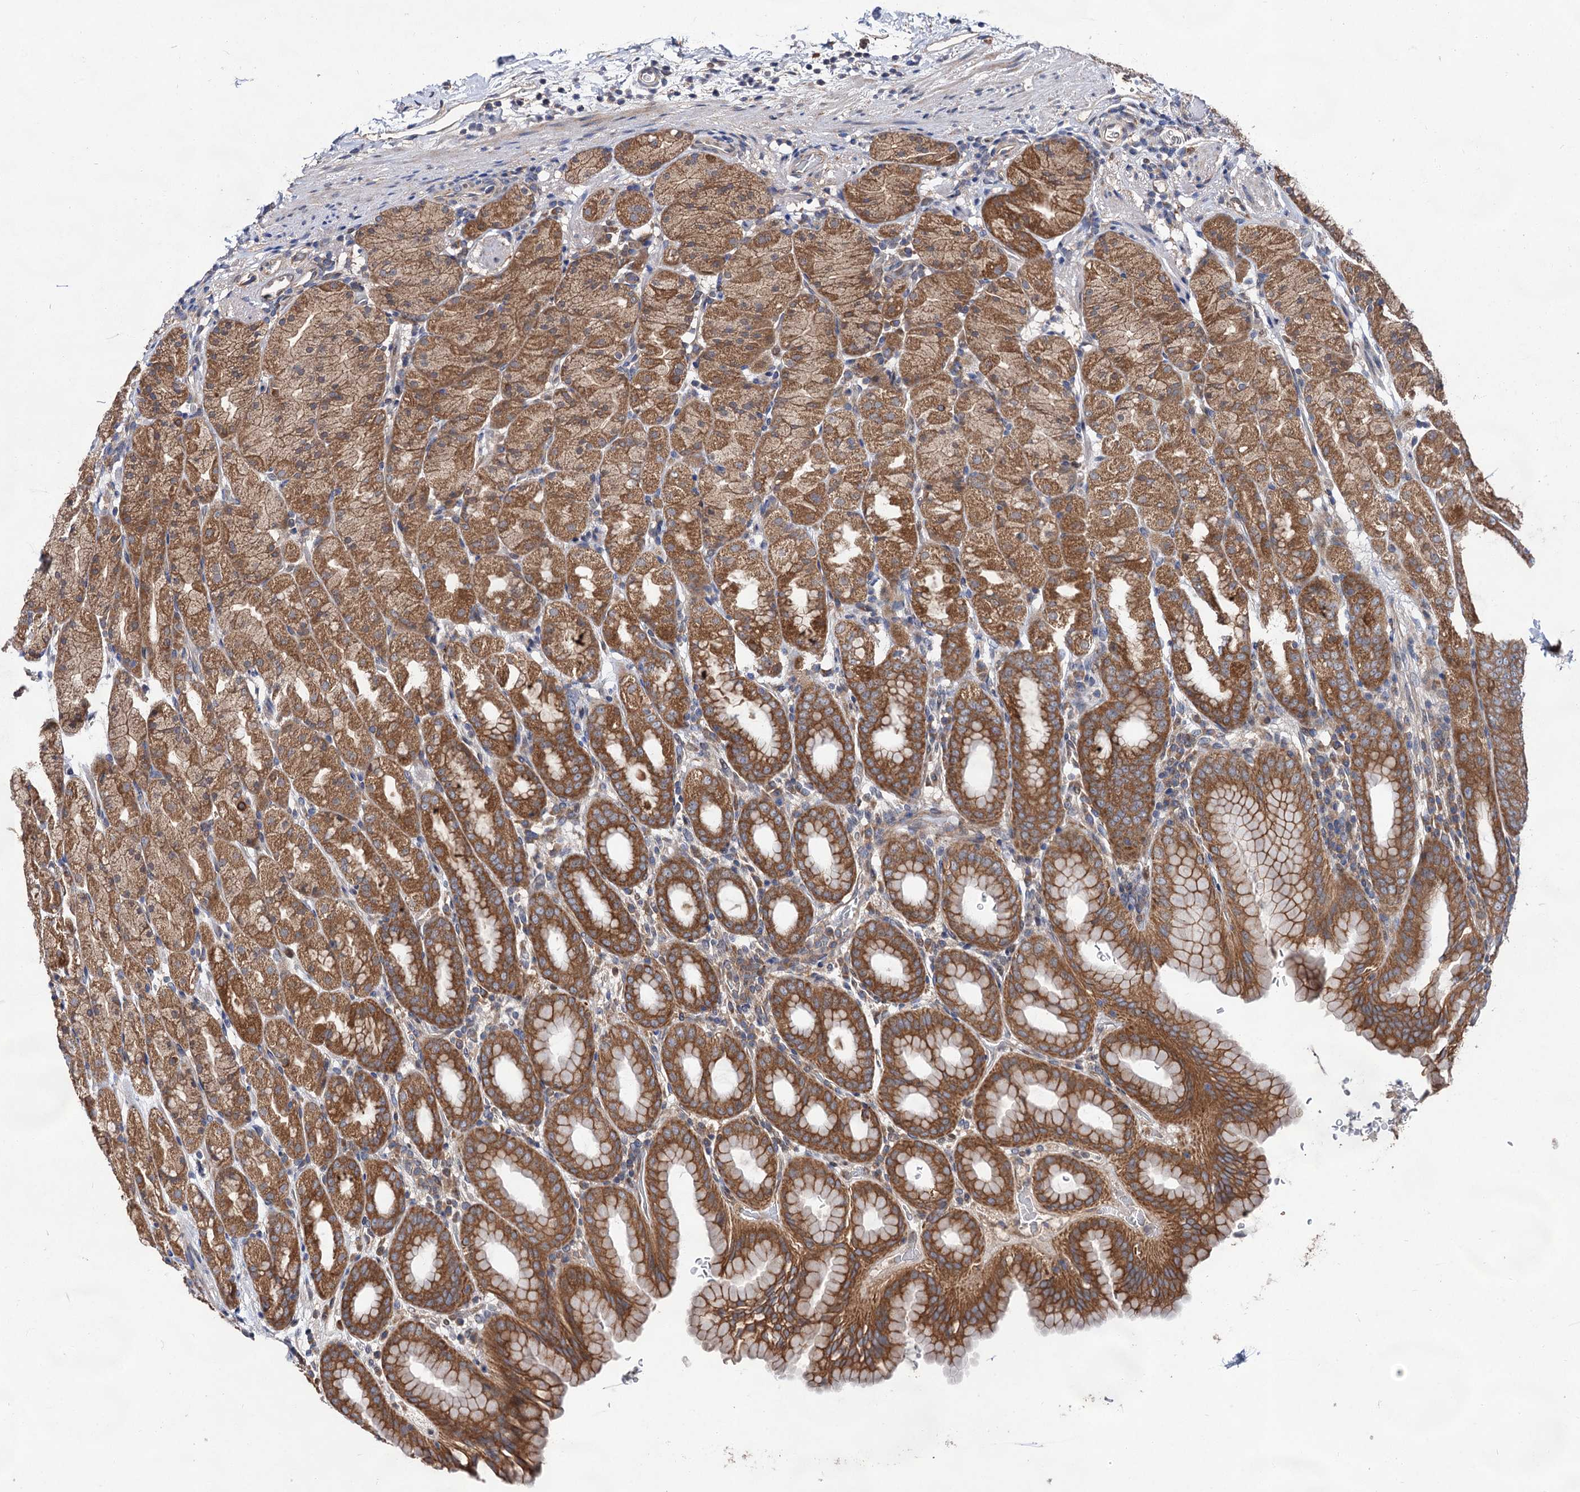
{"staining": {"intensity": "moderate", "quantity": ">75%", "location": "cytoplasmic/membranous"}, "tissue": "stomach", "cell_type": "Glandular cells", "image_type": "normal", "snomed": [{"axis": "morphology", "description": "Normal tissue, NOS"}, {"axis": "topography", "description": "Stomach, upper"}], "caption": "Brown immunohistochemical staining in benign human stomach exhibits moderate cytoplasmic/membranous expression in about >75% of glandular cells. Using DAB (3,3'-diaminobenzidine) (brown) and hematoxylin (blue) stains, captured at high magnification using brightfield microscopy.", "gene": "NAA25", "patient": {"sex": "male", "age": 68}}